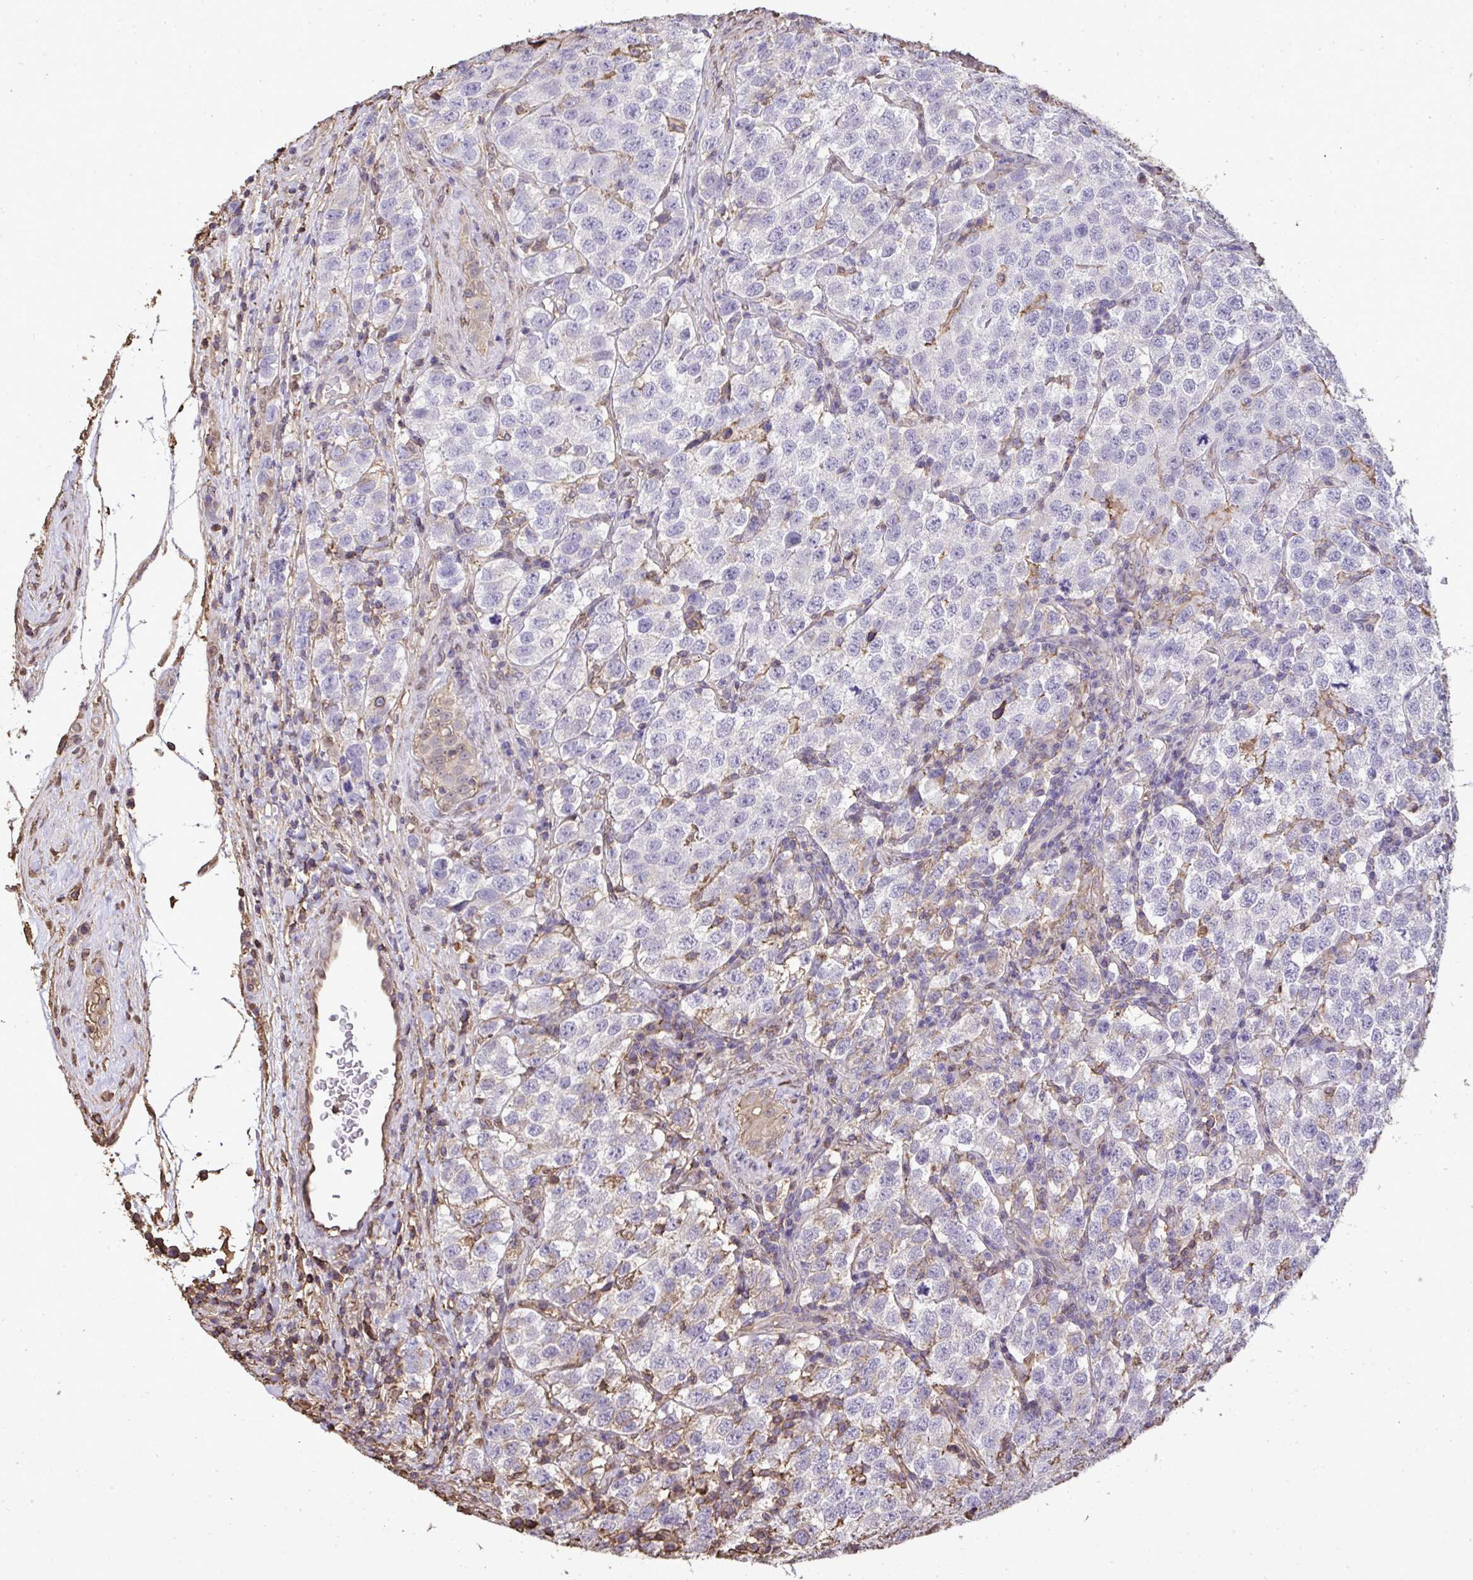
{"staining": {"intensity": "negative", "quantity": "none", "location": "none"}, "tissue": "testis cancer", "cell_type": "Tumor cells", "image_type": "cancer", "snomed": [{"axis": "morphology", "description": "Seminoma, NOS"}, {"axis": "topography", "description": "Testis"}], "caption": "Tumor cells are negative for protein expression in human seminoma (testis).", "gene": "ANXA5", "patient": {"sex": "male", "age": 34}}